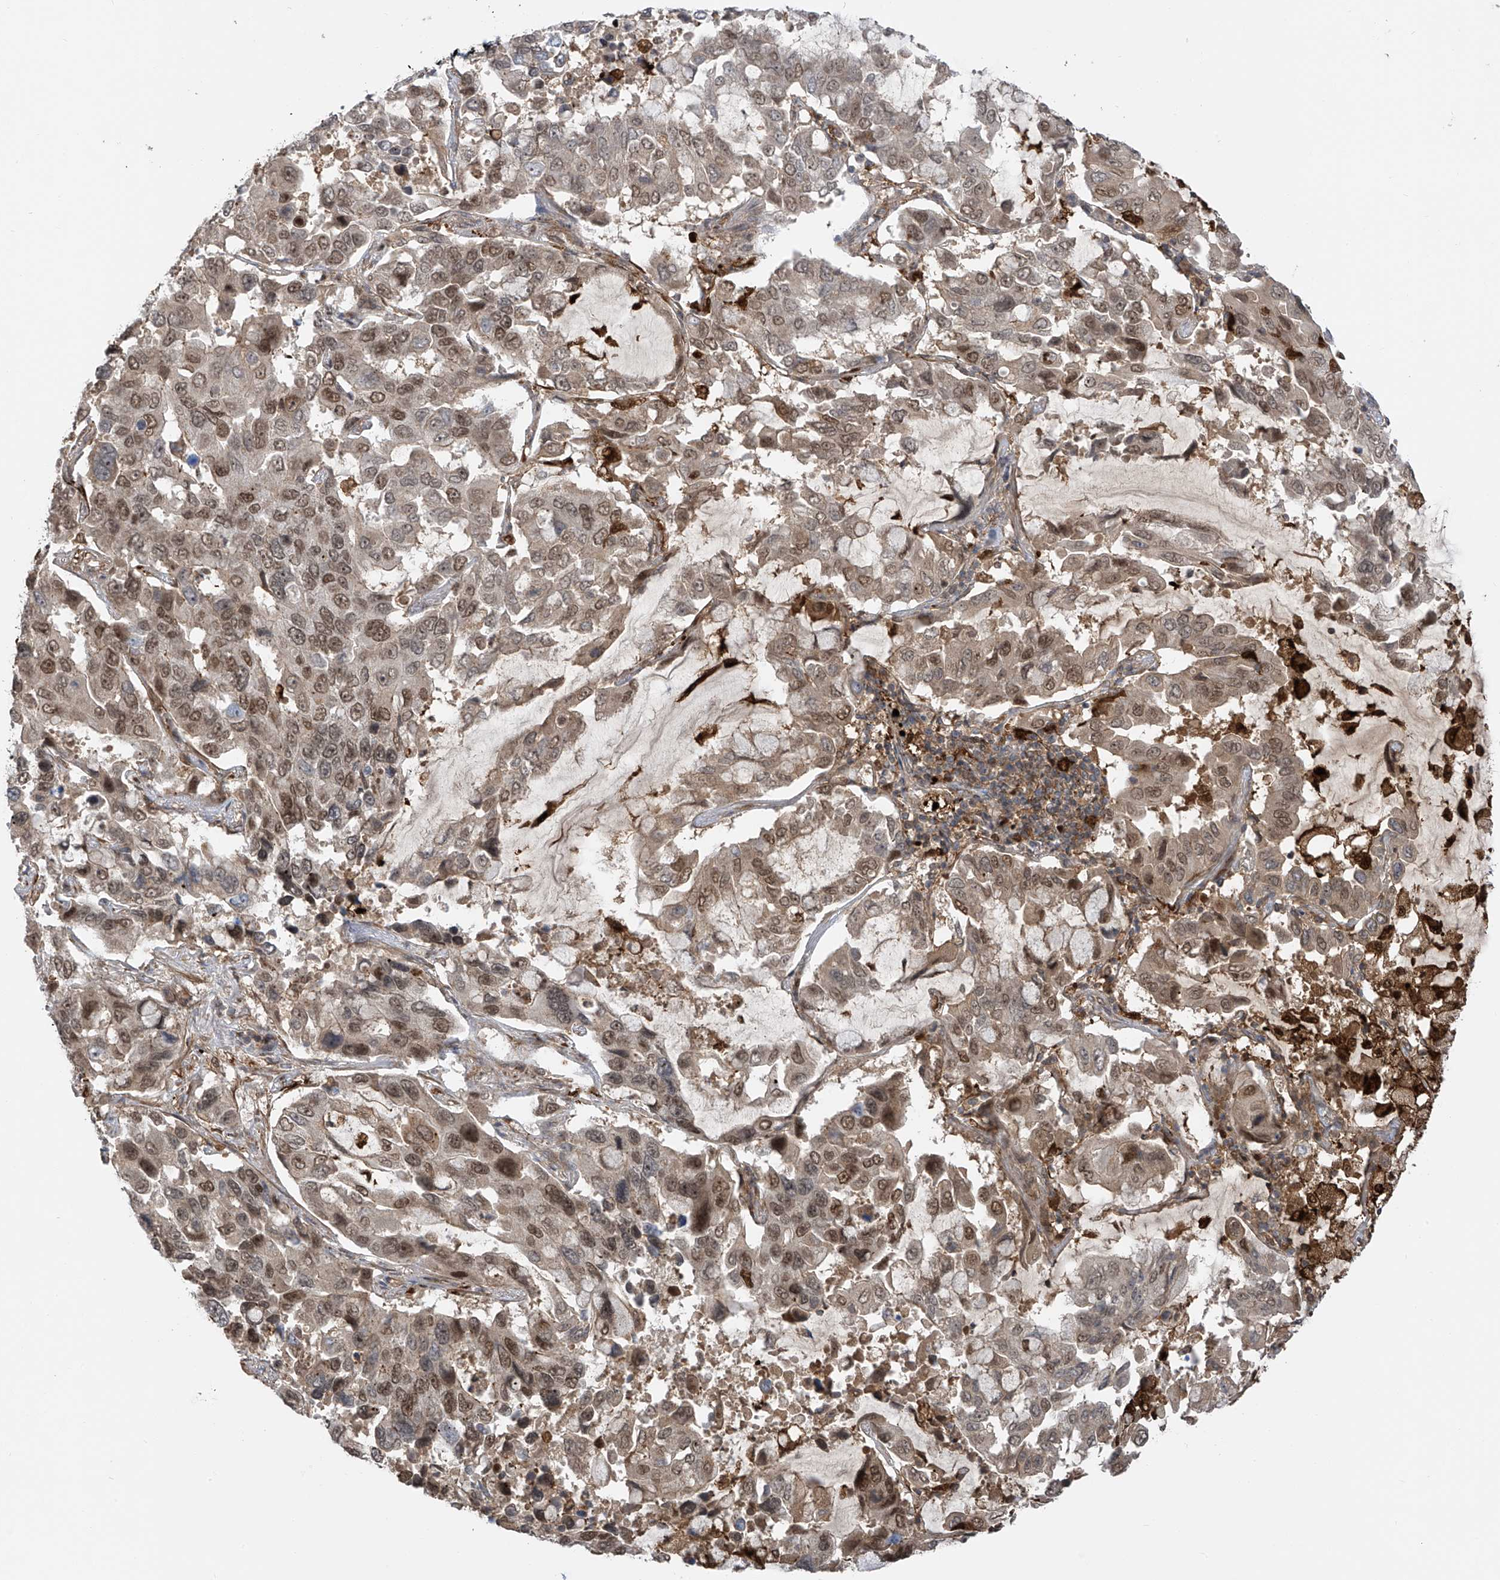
{"staining": {"intensity": "moderate", "quantity": ">75%", "location": "cytoplasmic/membranous,nuclear"}, "tissue": "lung cancer", "cell_type": "Tumor cells", "image_type": "cancer", "snomed": [{"axis": "morphology", "description": "Adenocarcinoma, NOS"}, {"axis": "topography", "description": "Lung"}], "caption": "Immunohistochemical staining of human lung cancer (adenocarcinoma) exhibits medium levels of moderate cytoplasmic/membranous and nuclear protein staining in about >75% of tumor cells. (IHC, brightfield microscopy, high magnification).", "gene": "ATAD2B", "patient": {"sex": "male", "age": 64}}